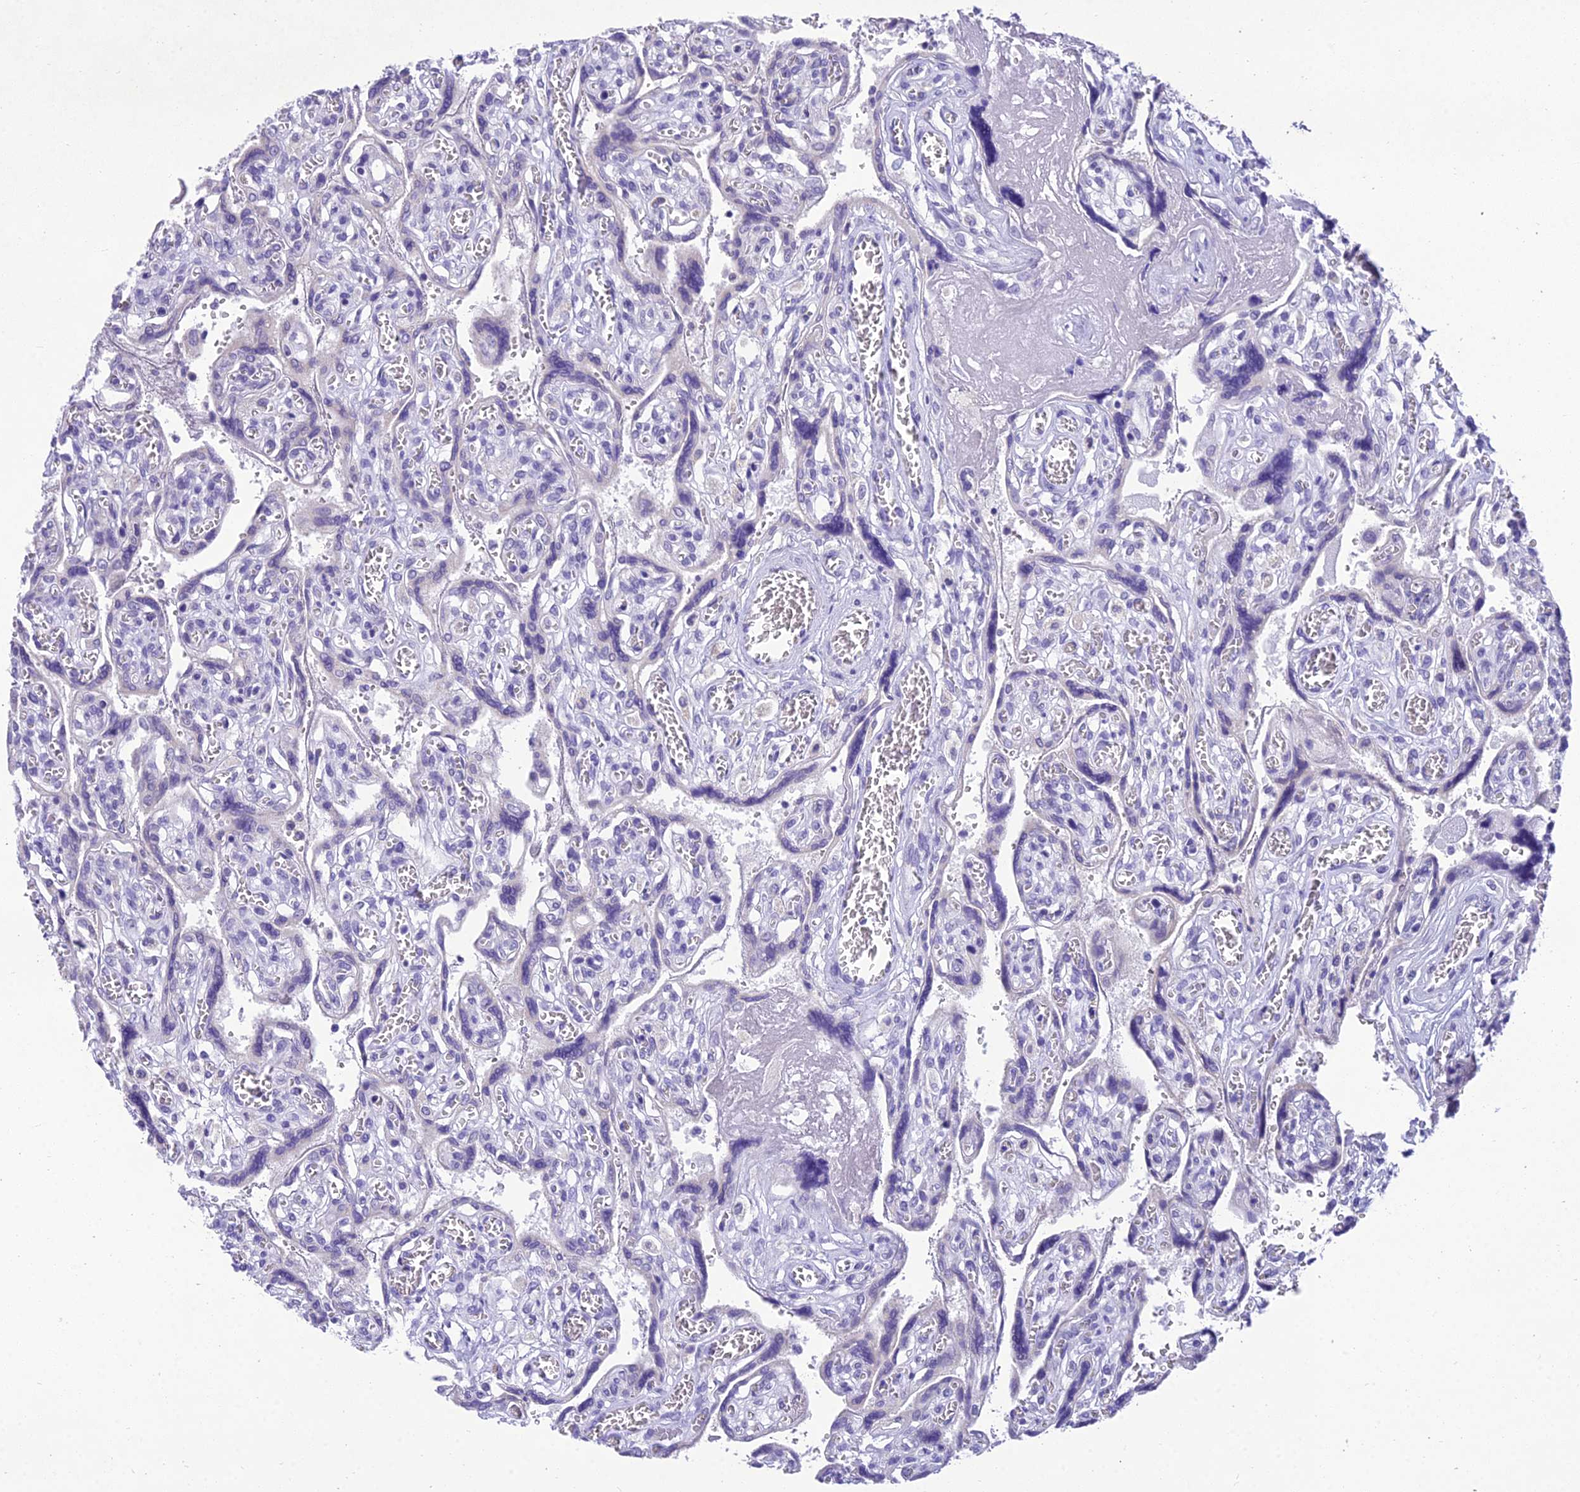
{"staining": {"intensity": "weak", "quantity": "<25%", "location": "cytoplasmic/membranous"}, "tissue": "placenta", "cell_type": "Decidual cells", "image_type": "normal", "snomed": [{"axis": "morphology", "description": "Normal tissue, NOS"}, {"axis": "topography", "description": "Placenta"}], "caption": "Immunohistochemical staining of unremarkable human placenta reveals no significant expression in decidual cells. (Immunohistochemistry, brightfield microscopy, high magnification).", "gene": "MIIP", "patient": {"sex": "female", "age": 39}}